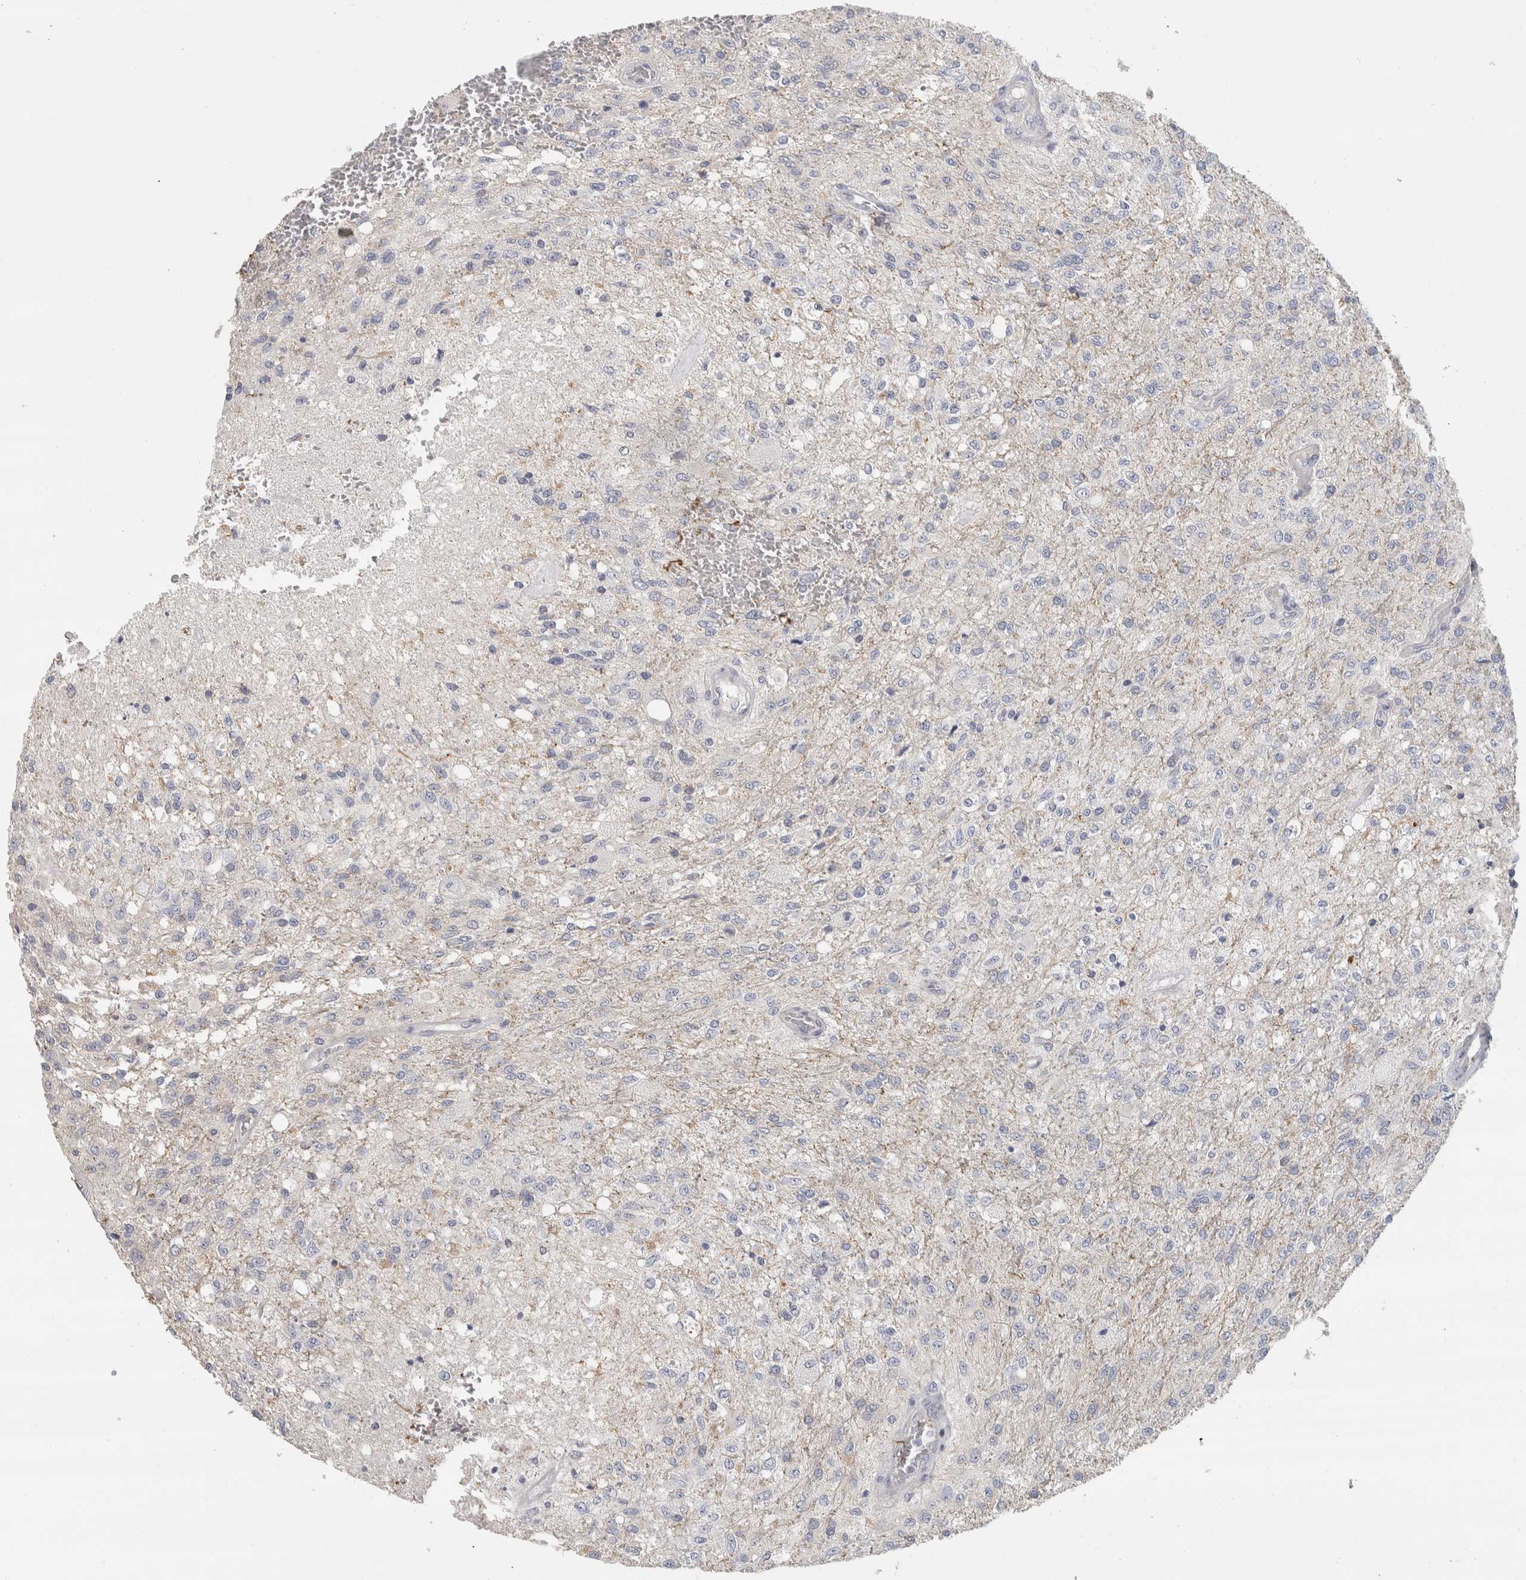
{"staining": {"intensity": "negative", "quantity": "none", "location": "none"}, "tissue": "glioma", "cell_type": "Tumor cells", "image_type": "cancer", "snomed": [{"axis": "morphology", "description": "Normal tissue, NOS"}, {"axis": "morphology", "description": "Glioma, malignant, High grade"}, {"axis": "topography", "description": "Cerebral cortex"}], "caption": "Immunohistochemistry image of high-grade glioma (malignant) stained for a protein (brown), which reveals no positivity in tumor cells. Brightfield microscopy of IHC stained with DAB (3,3'-diaminobenzidine) (brown) and hematoxylin (blue), captured at high magnification.", "gene": "DCXR", "patient": {"sex": "male", "age": 77}}